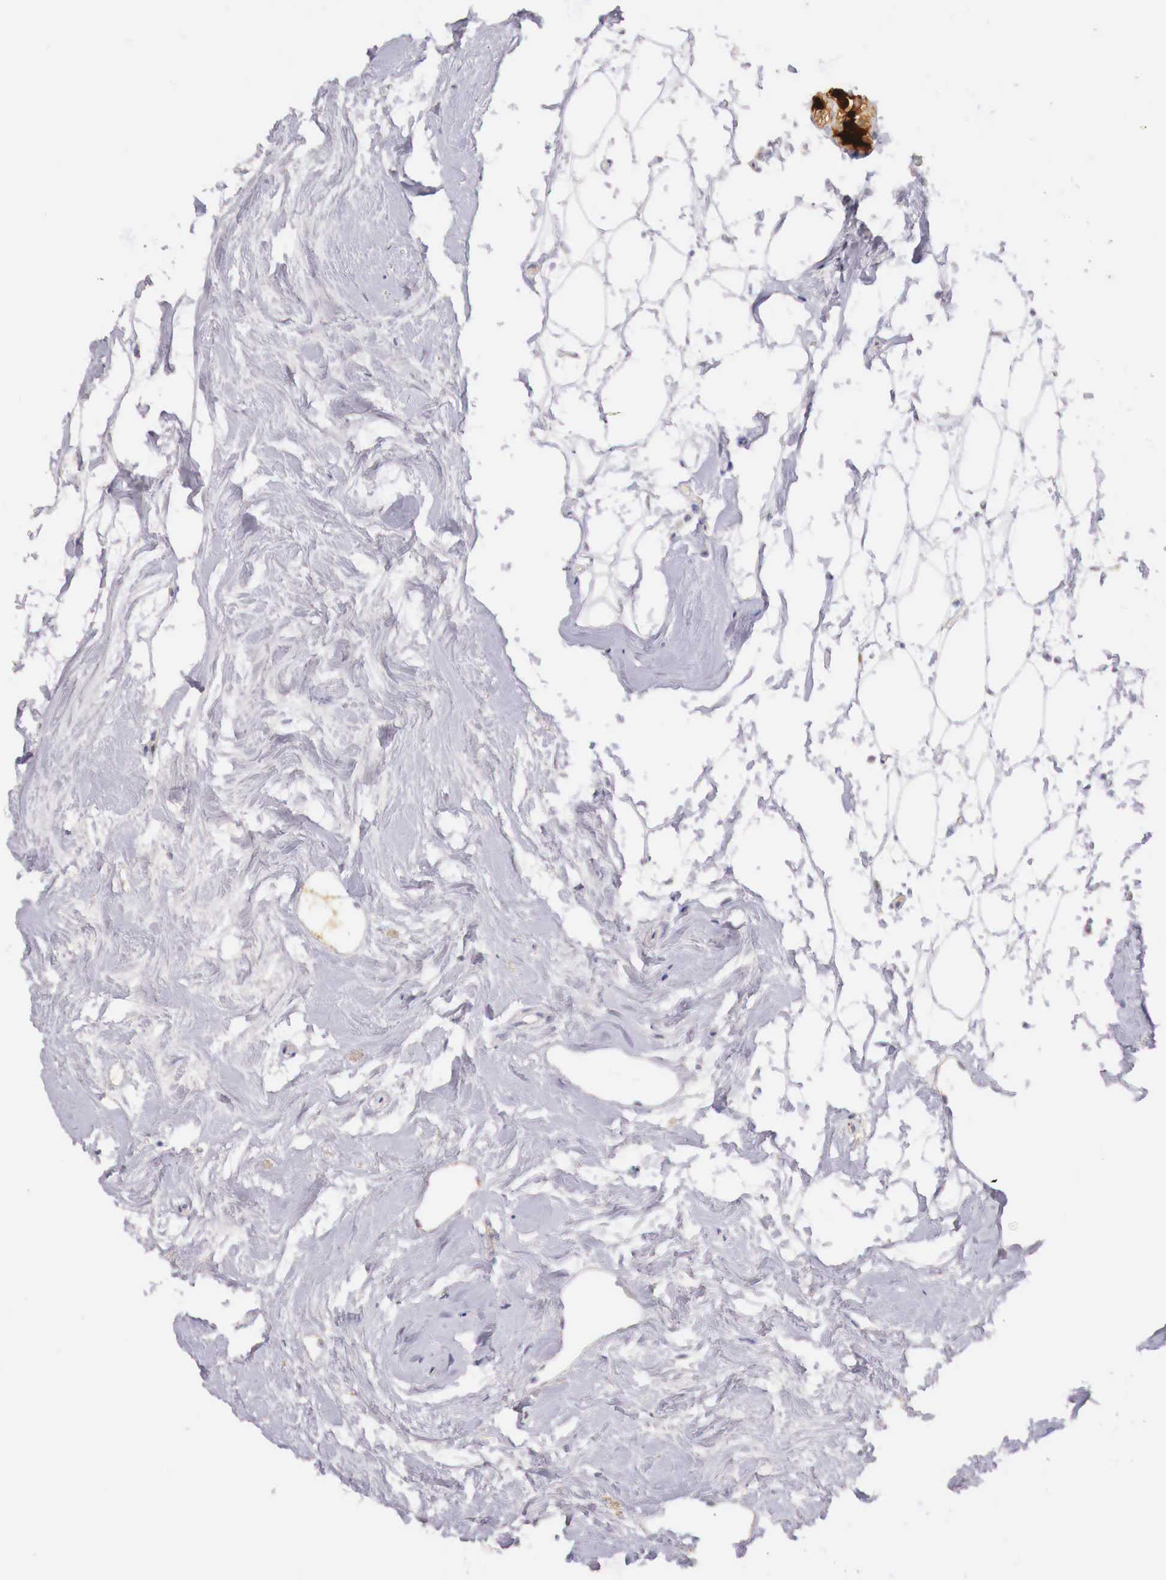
{"staining": {"intensity": "negative", "quantity": "none", "location": "none"}, "tissue": "breast cancer", "cell_type": "Tumor cells", "image_type": "cancer", "snomed": [{"axis": "morphology", "description": "Duct carcinoma"}, {"axis": "topography", "description": "Breast"}], "caption": "This is a photomicrograph of immunohistochemistry (IHC) staining of breast cancer (invasive ductal carcinoma), which shows no expression in tumor cells. (IHC, brightfield microscopy, high magnification).", "gene": "ITIH6", "patient": {"sex": "female", "age": 72}}